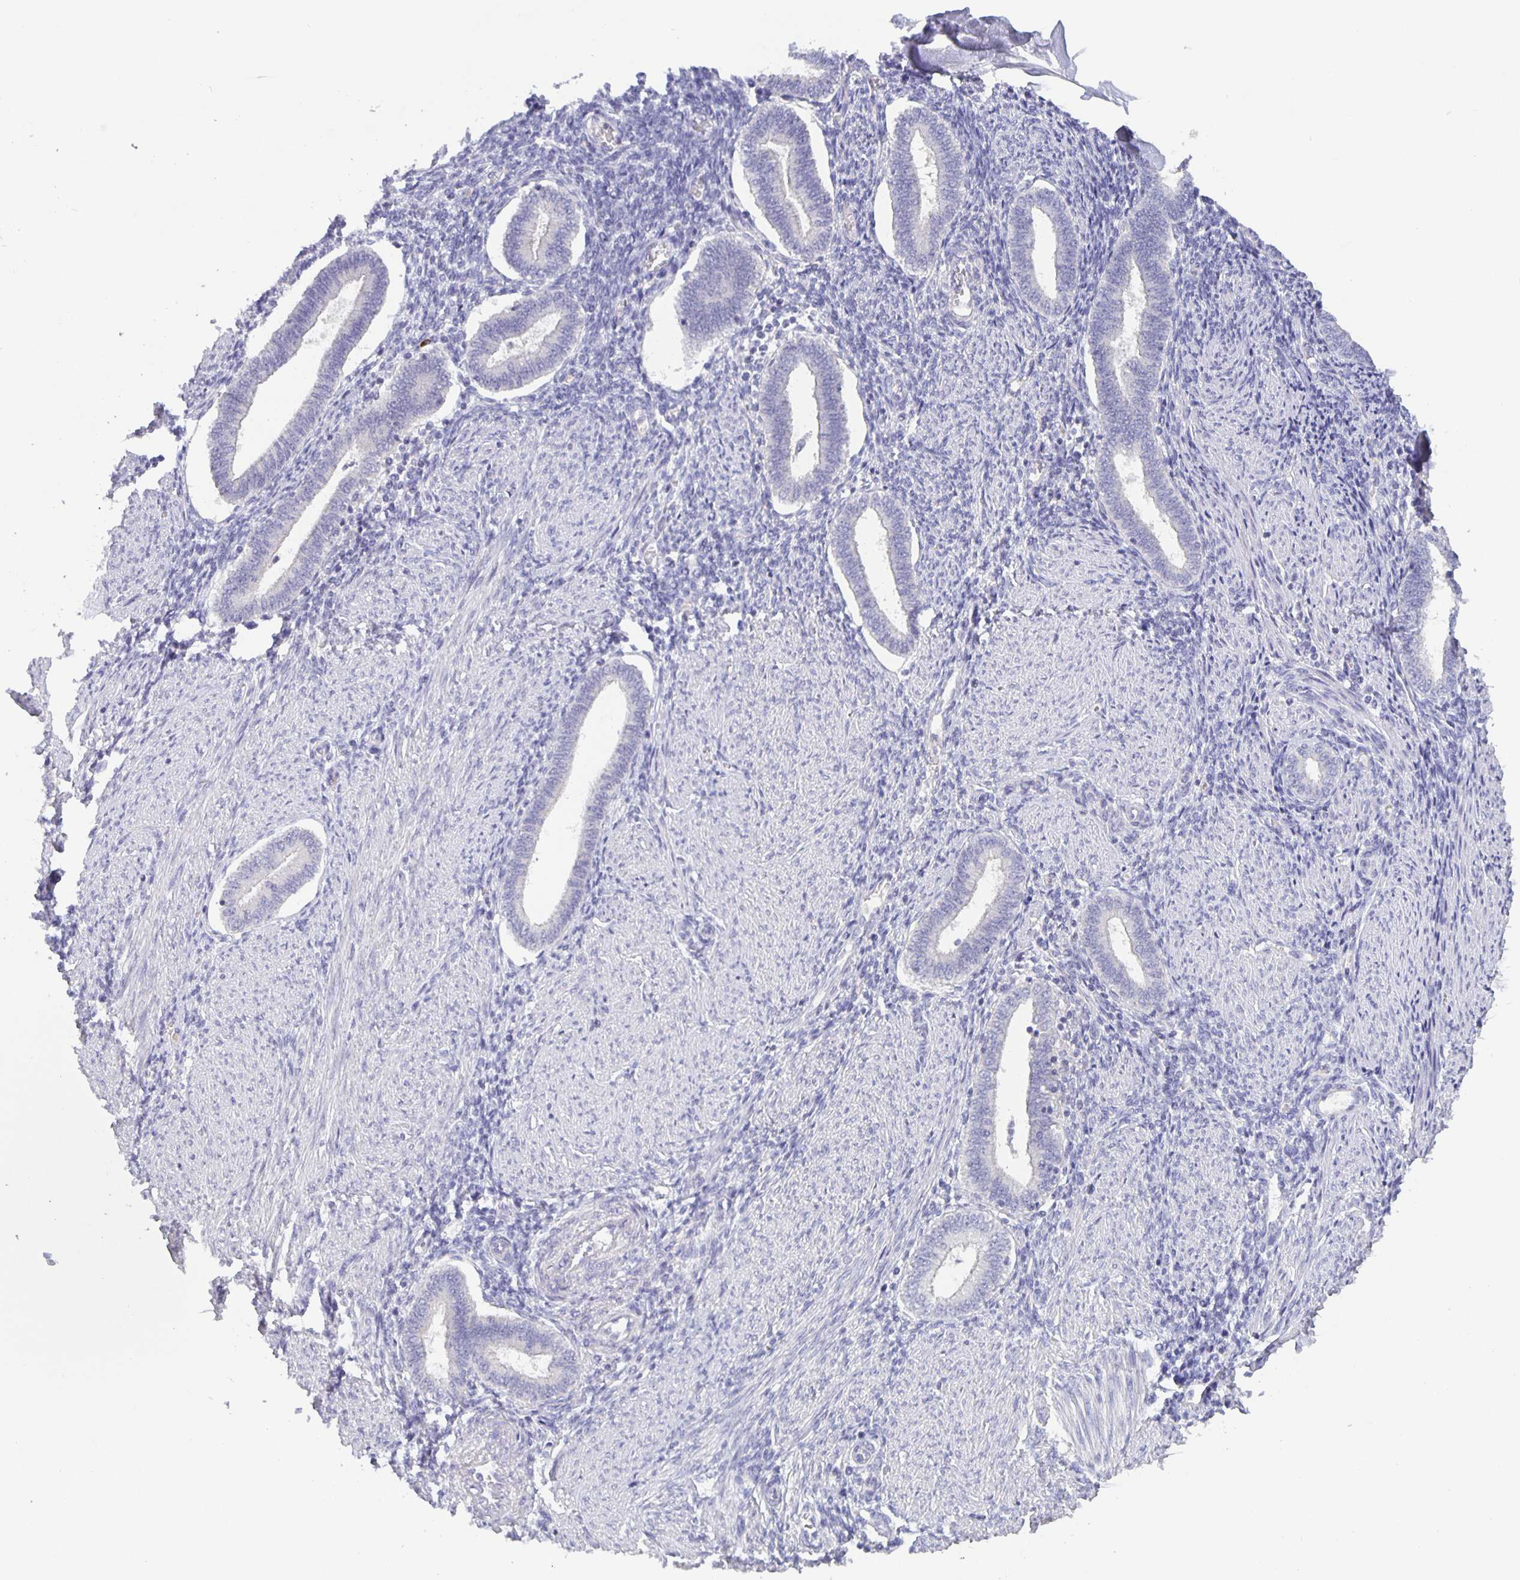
{"staining": {"intensity": "negative", "quantity": "none", "location": "none"}, "tissue": "endometrium", "cell_type": "Cells in endometrial stroma", "image_type": "normal", "snomed": [{"axis": "morphology", "description": "Normal tissue, NOS"}, {"axis": "topography", "description": "Endometrium"}], "caption": "Immunohistochemical staining of unremarkable human endometrium displays no significant staining in cells in endometrial stroma. The staining was performed using DAB to visualize the protein expression in brown, while the nuclei were stained in blue with hematoxylin (Magnification: 20x).", "gene": "GDF15", "patient": {"sex": "female", "age": 42}}